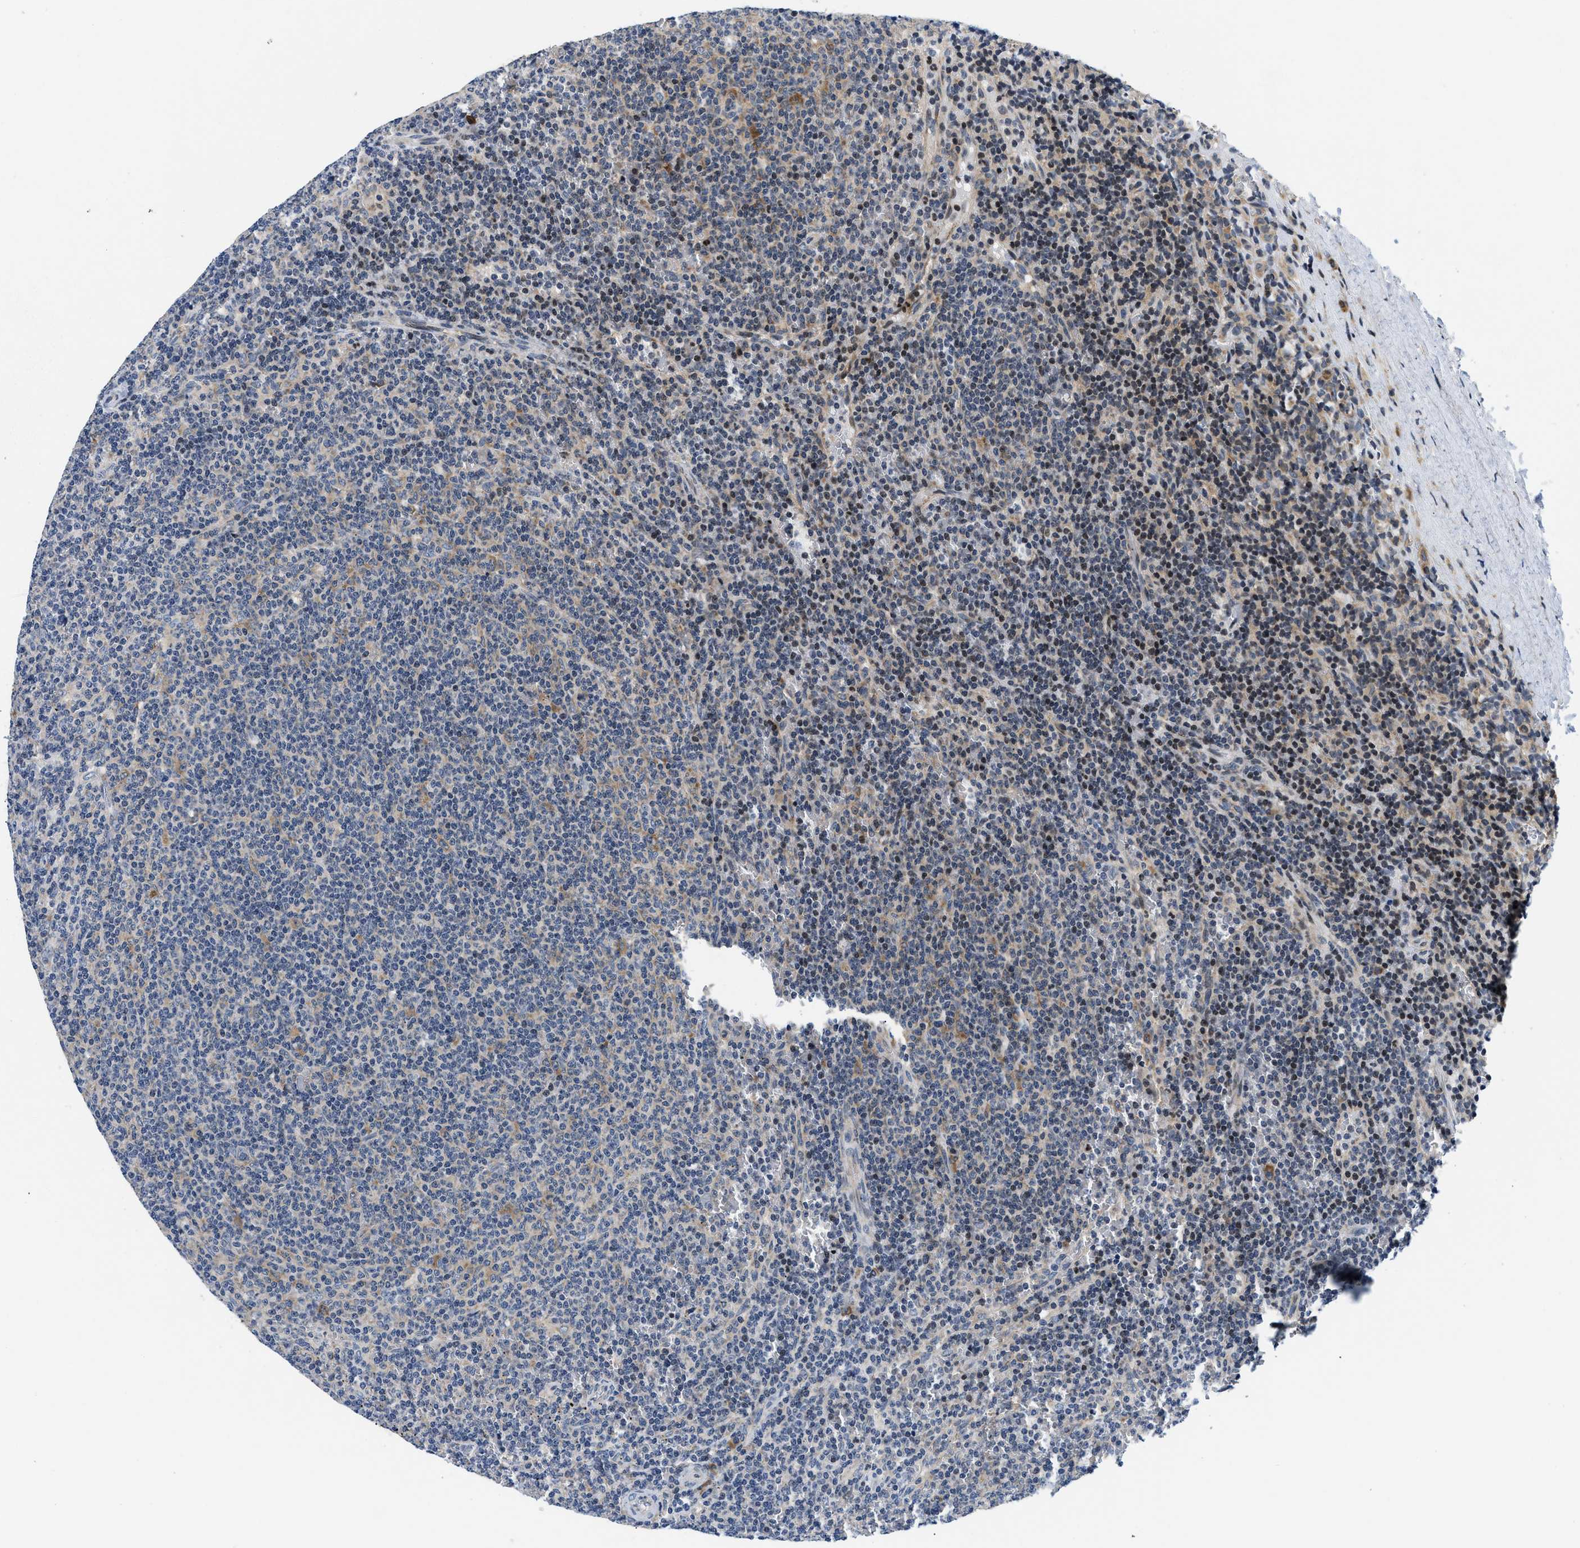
{"staining": {"intensity": "weak", "quantity": "<25%", "location": "cytoplasmic/membranous"}, "tissue": "lymphoma", "cell_type": "Tumor cells", "image_type": "cancer", "snomed": [{"axis": "morphology", "description": "Malignant lymphoma, non-Hodgkin's type, Low grade"}, {"axis": "topography", "description": "Spleen"}], "caption": "Tumor cells show no significant protein expression in malignant lymphoma, non-Hodgkin's type (low-grade). The staining is performed using DAB brown chromogen with nuclei counter-stained in using hematoxylin.", "gene": "IKBKE", "patient": {"sex": "female", "age": 50}}